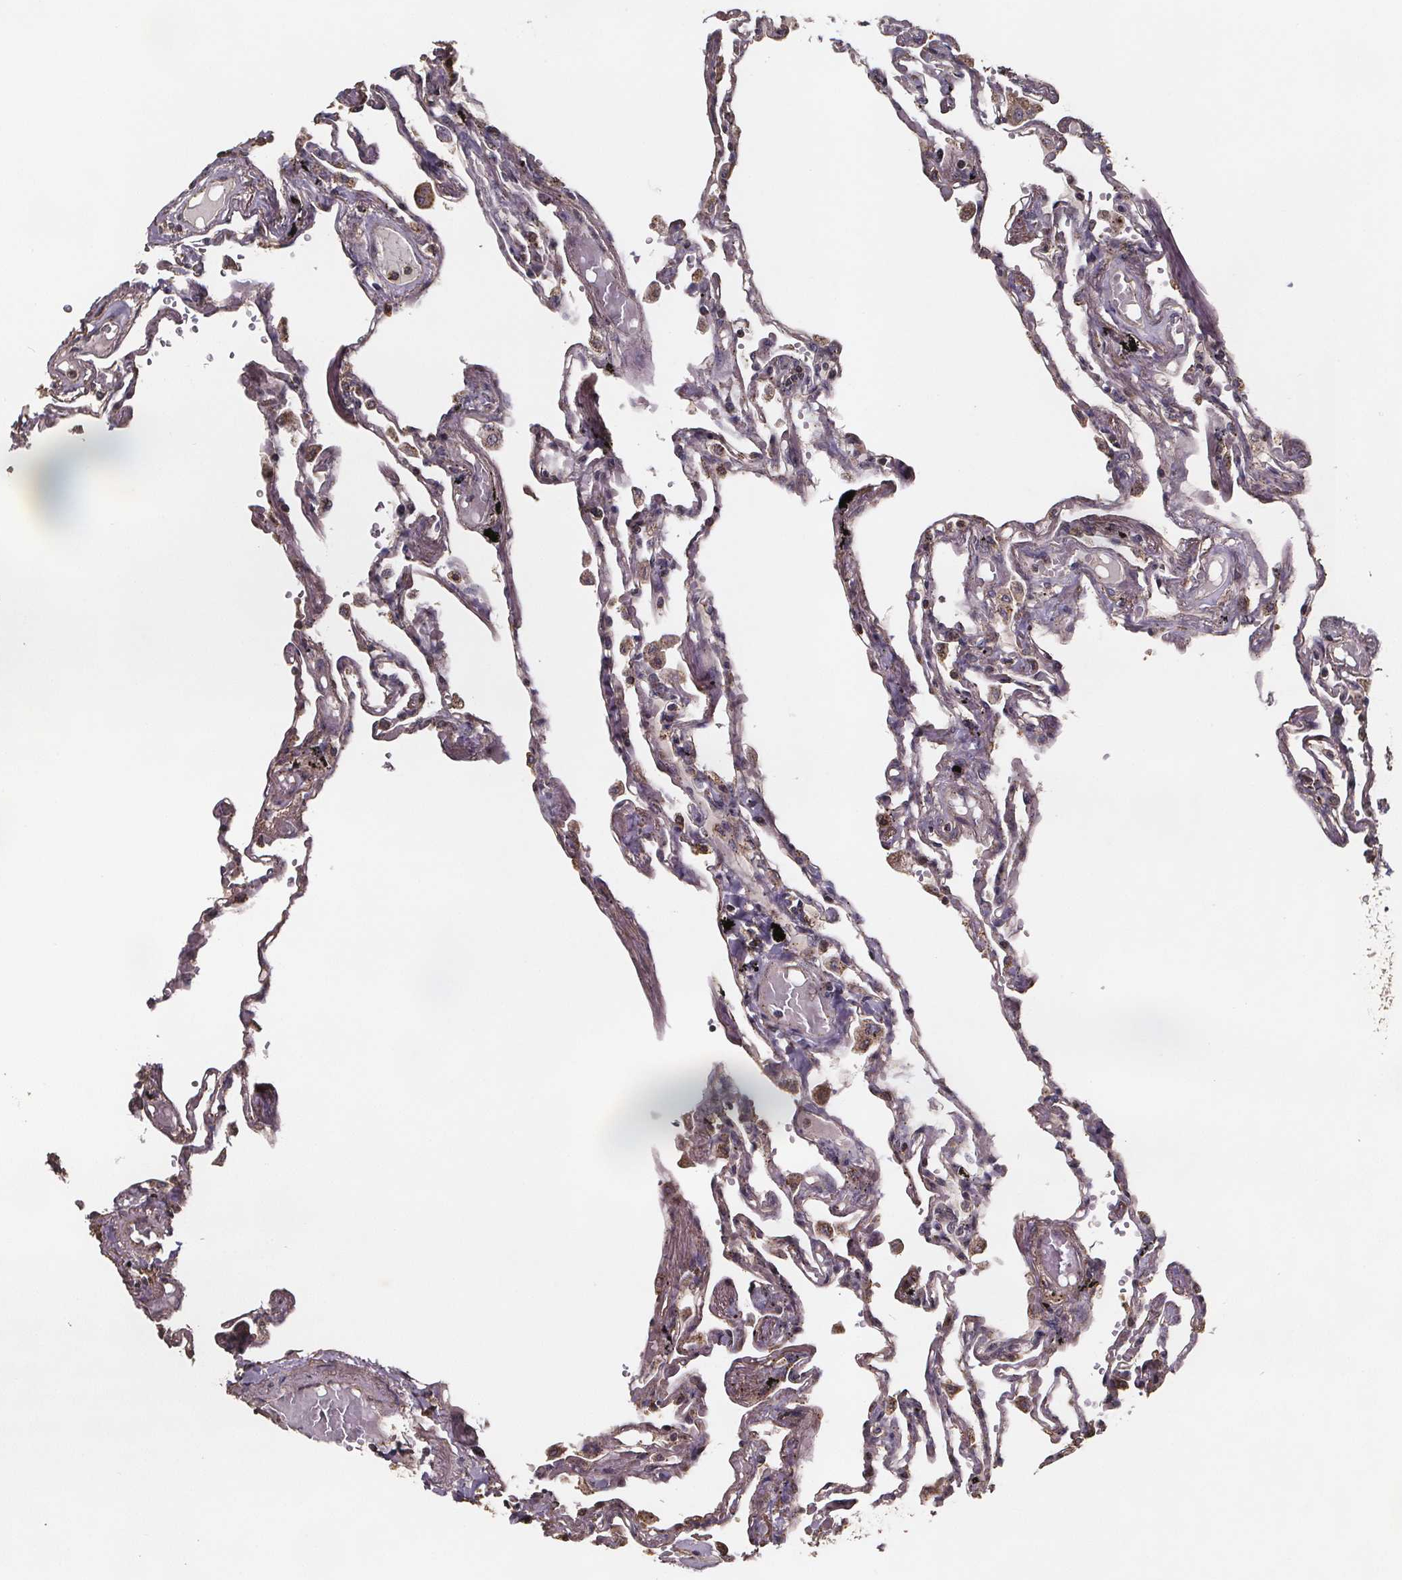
{"staining": {"intensity": "strong", "quantity": "25%-75%", "location": "cytoplasmic/membranous,nuclear"}, "tissue": "lung", "cell_type": "Alveolar cells", "image_type": "normal", "snomed": [{"axis": "morphology", "description": "Normal tissue, NOS"}, {"axis": "morphology", "description": "Adenocarcinoma, NOS"}, {"axis": "topography", "description": "Cartilage tissue"}, {"axis": "topography", "description": "Lung"}], "caption": "Immunohistochemistry of unremarkable lung displays high levels of strong cytoplasmic/membranous,nuclear expression in about 25%-75% of alveolar cells.", "gene": "ZNF879", "patient": {"sex": "female", "age": 67}}